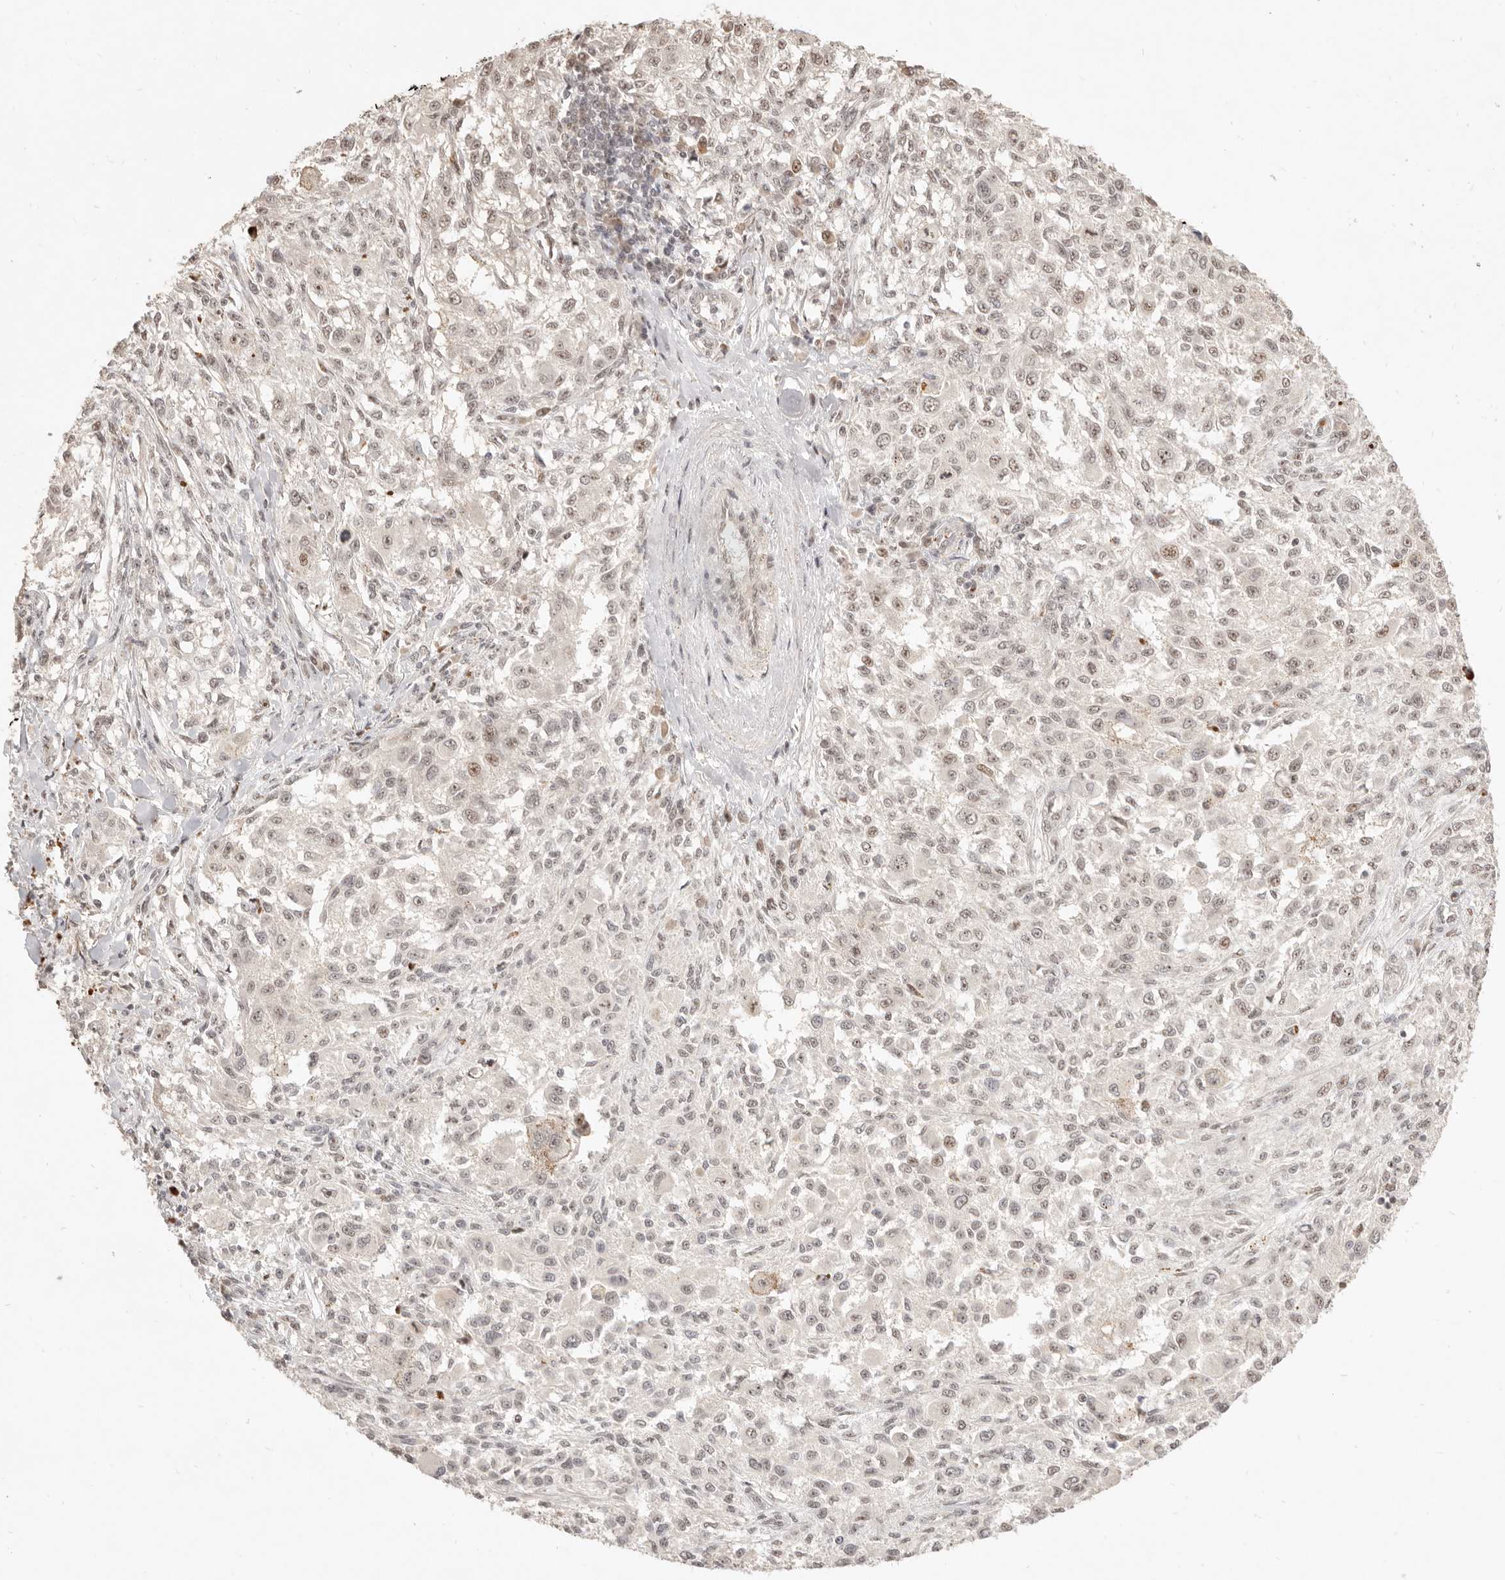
{"staining": {"intensity": "moderate", "quantity": "25%-75%", "location": "nuclear"}, "tissue": "melanoma", "cell_type": "Tumor cells", "image_type": "cancer", "snomed": [{"axis": "morphology", "description": "Necrosis, NOS"}, {"axis": "morphology", "description": "Malignant melanoma, NOS"}, {"axis": "topography", "description": "Skin"}], "caption": "Malignant melanoma stained for a protein (brown) displays moderate nuclear positive positivity in about 25%-75% of tumor cells.", "gene": "MEP1A", "patient": {"sex": "female", "age": 87}}